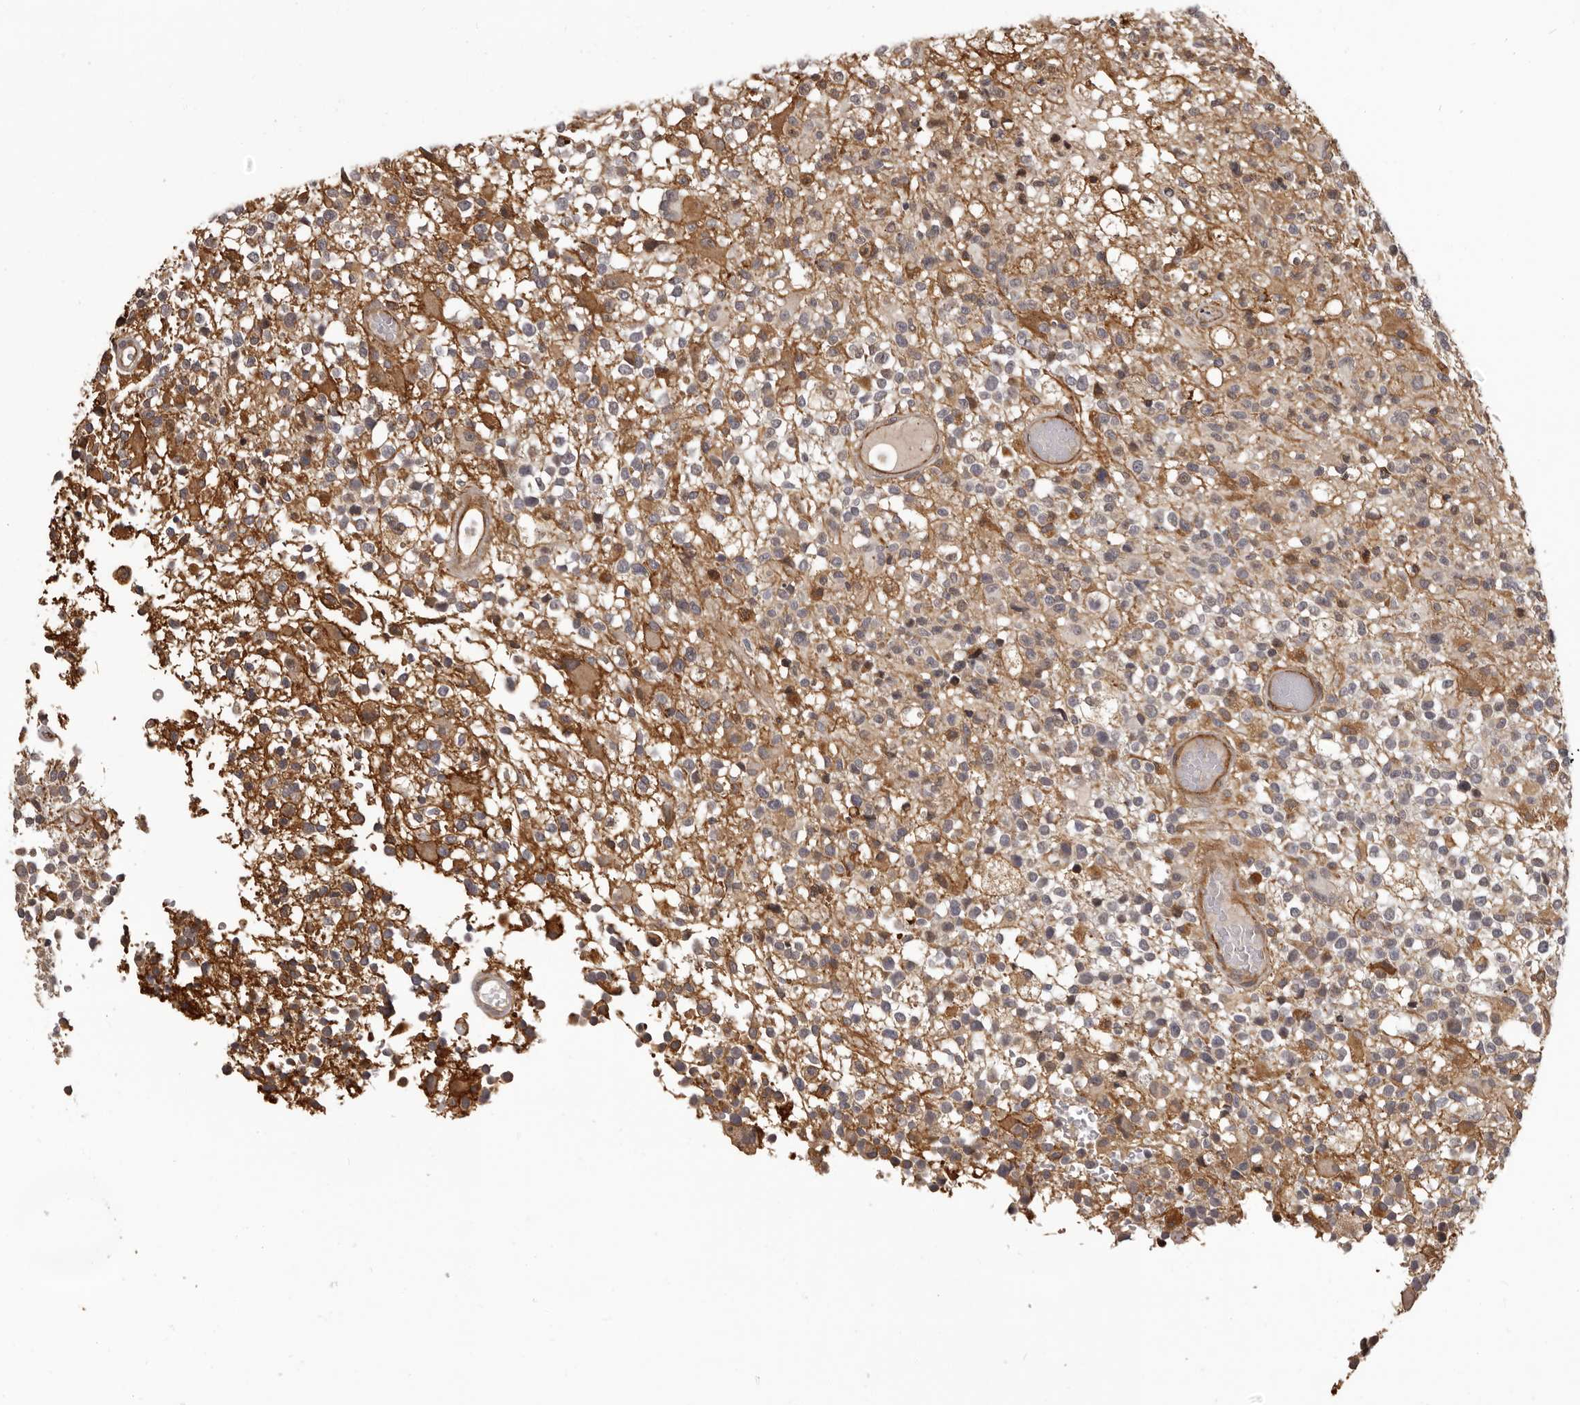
{"staining": {"intensity": "negative", "quantity": "none", "location": "none"}, "tissue": "glioma", "cell_type": "Tumor cells", "image_type": "cancer", "snomed": [{"axis": "morphology", "description": "Glioma, malignant, High grade"}, {"axis": "morphology", "description": "Glioblastoma, NOS"}, {"axis": "topography", "description": "Brain"}], "caption": "Tumor cells are negative for brown protein staining in glioma.", "gene": "SLITRK6", "patient": {"sex": "male", "age": 60}}